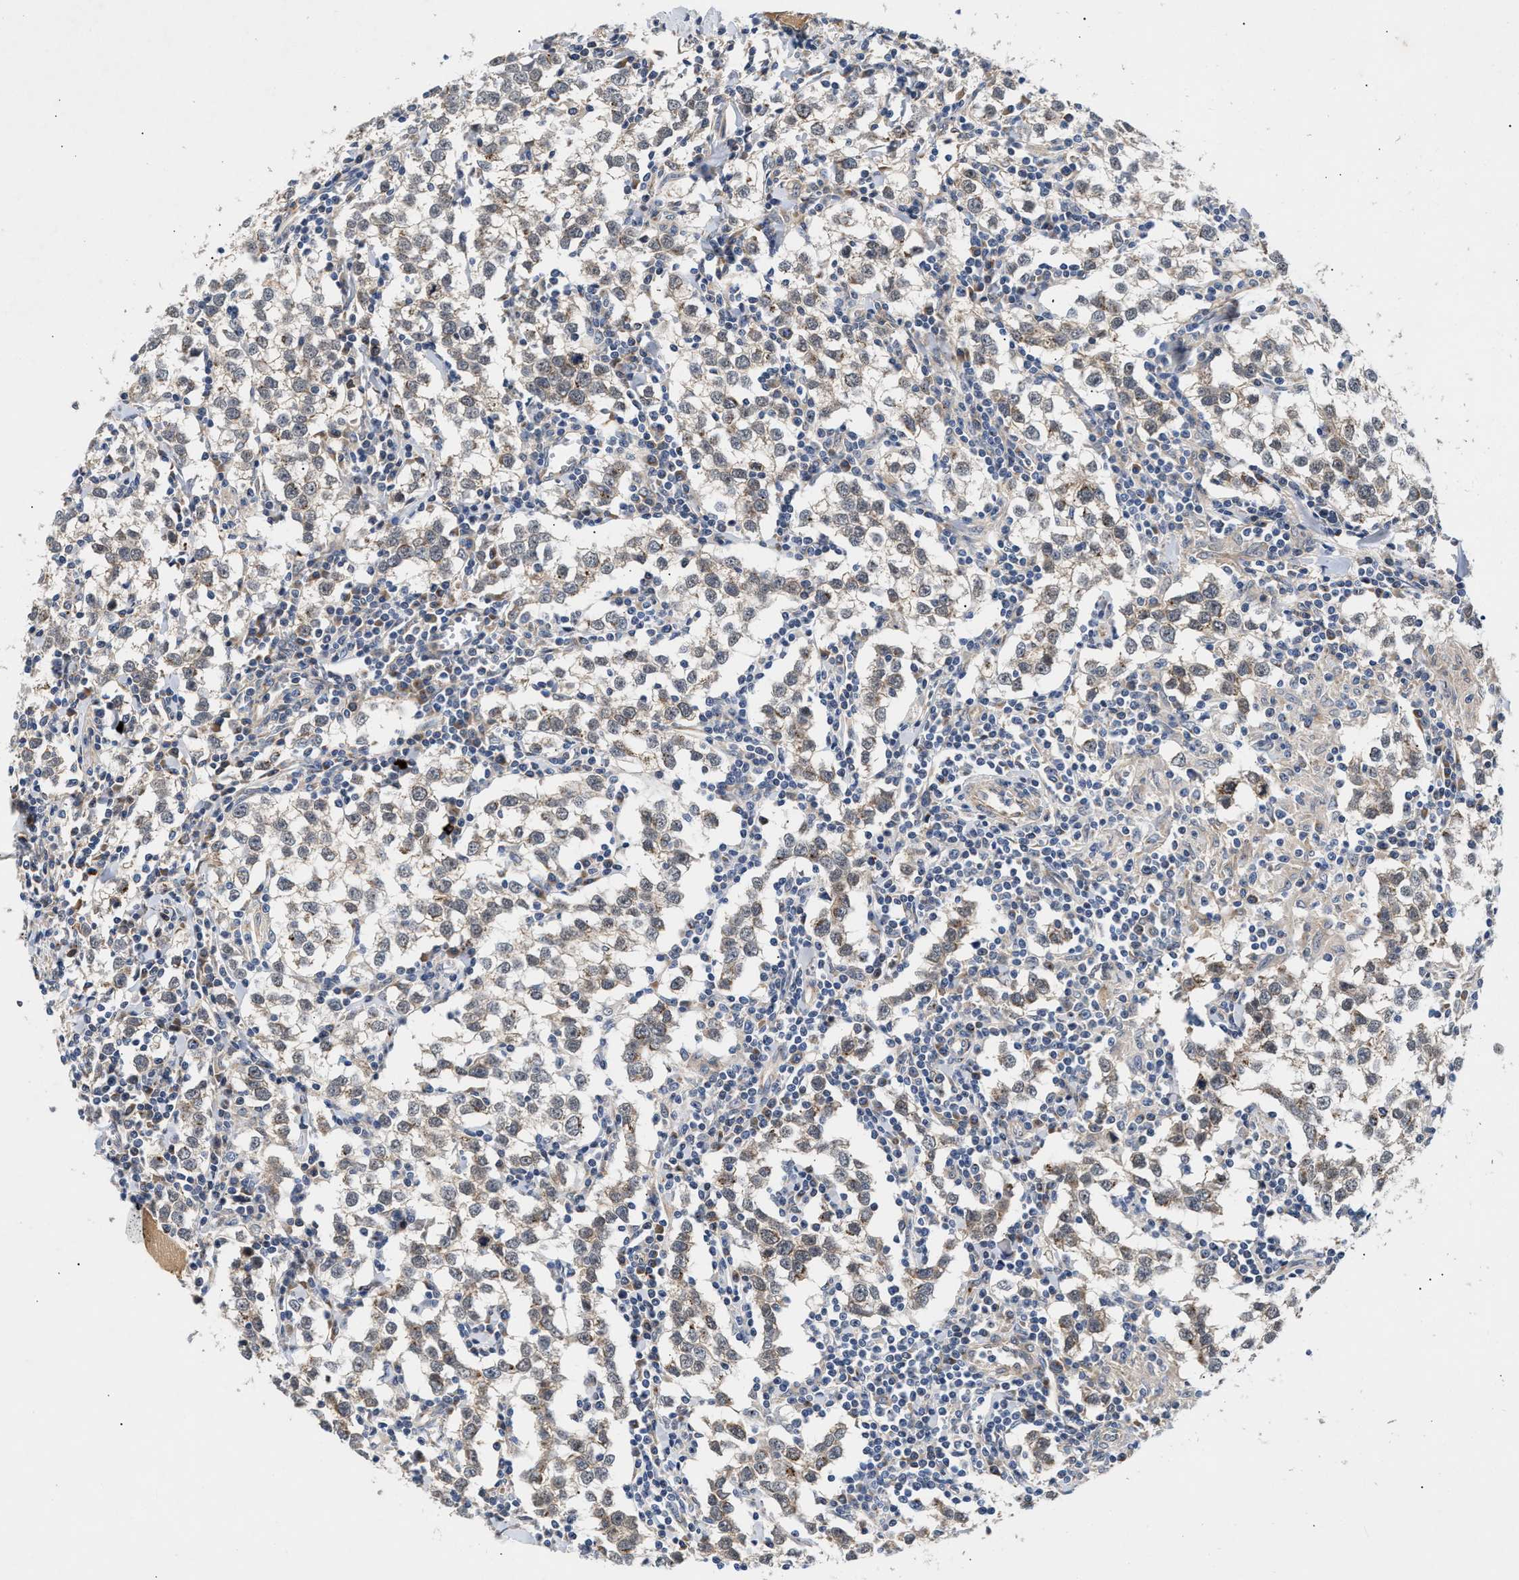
{"staining": {"intensity": "weak", "quantity": "<25%", "location": "cytoplasmic/membranous"}, "tissue": "testis cancer", "cell_type": "Tumor cells", "image_type": "cancer", "snomed": [{"axis": "morphology", "description": "Seminoma, NOS"}, {"axis": "morphology", "description": "Carcinoma, Embryonal, NOS"}, {"axis": "topography", "description": "Testis"}], "caption": "Micrograph shows no significant protein staining in tumor cells of testis cancer (embryonal carcinoma).", "gene": "CCDC146", "patient": {"sex": "male", "age": 36}}